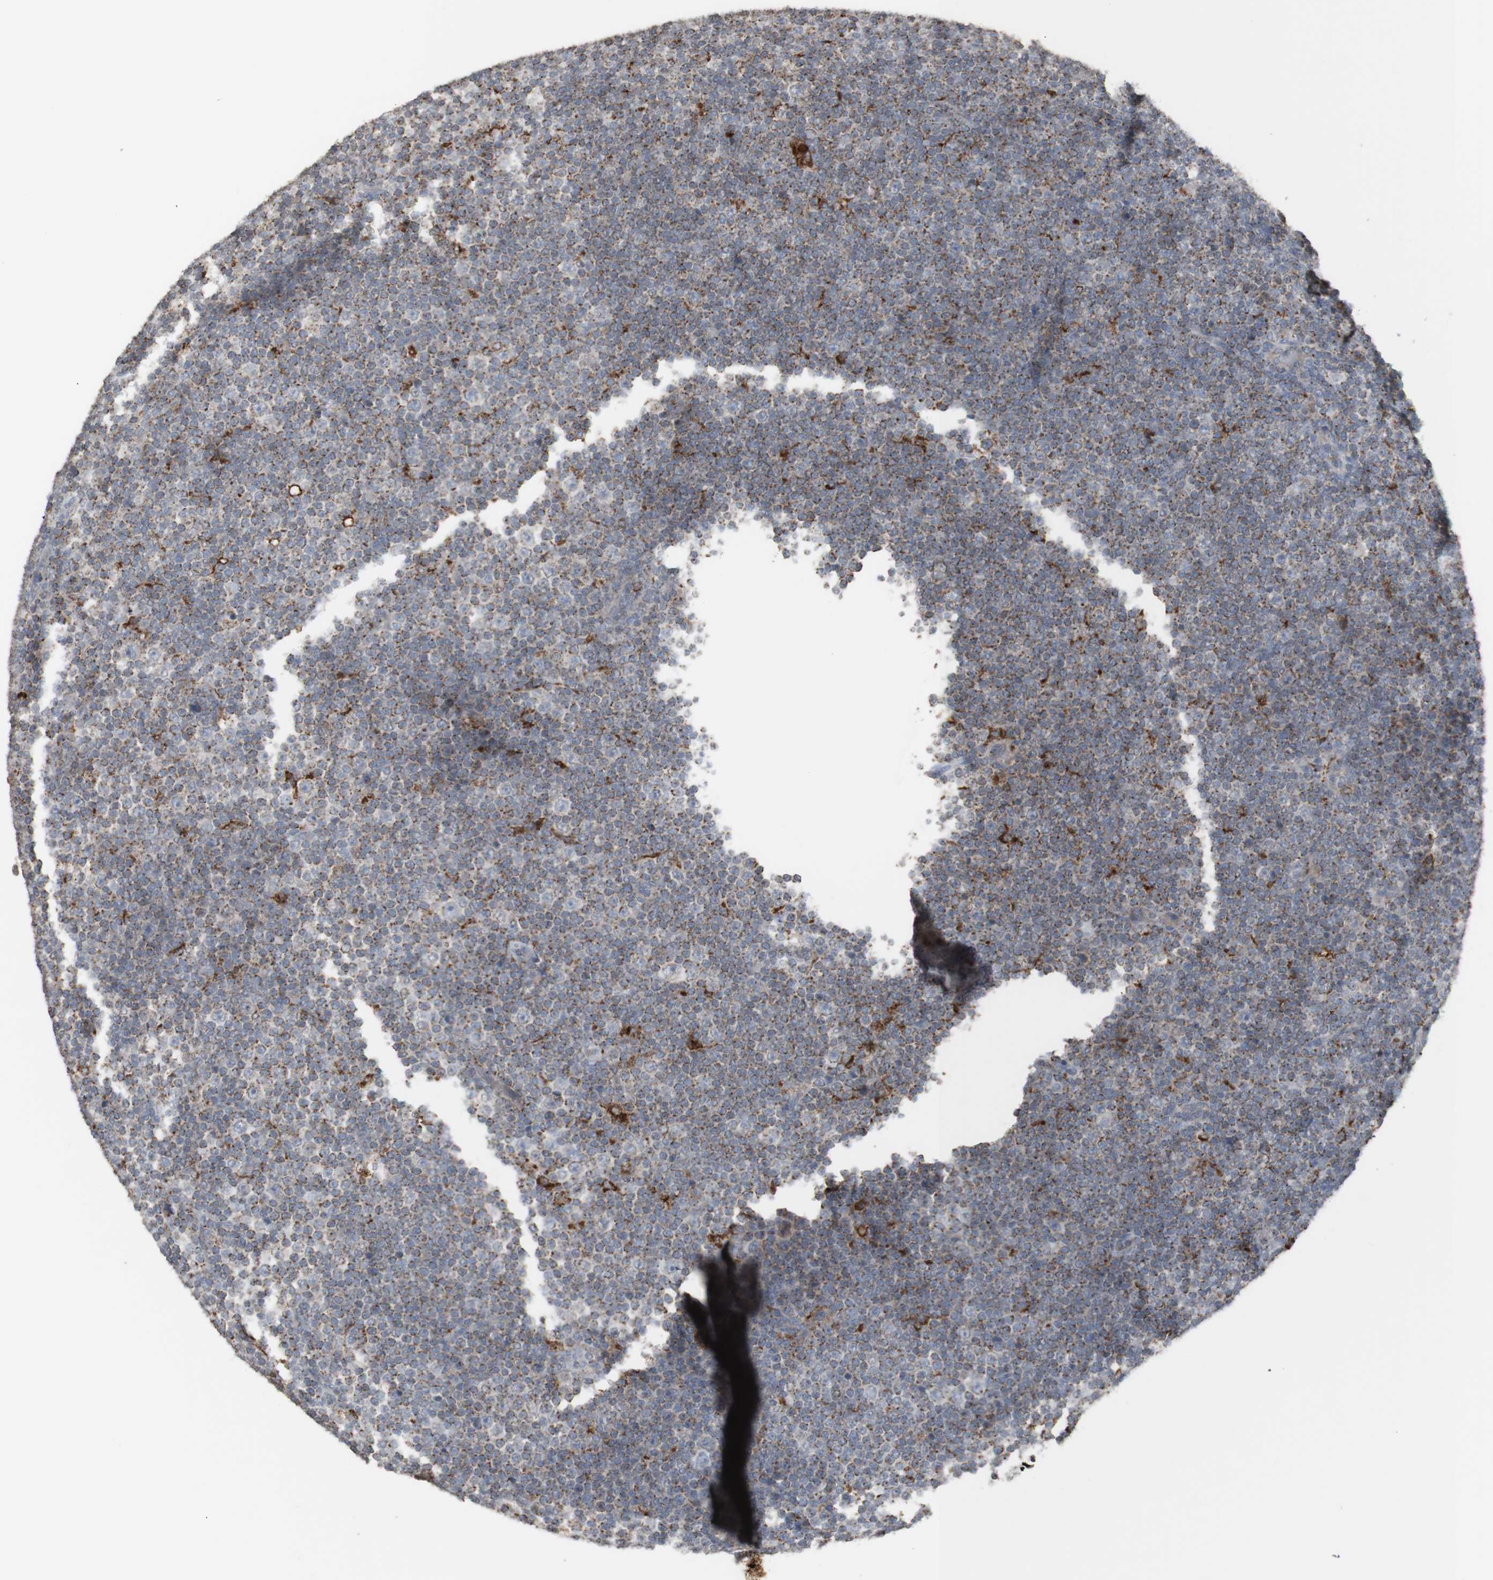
{"staining": {"intensity": "moderate", "quantity": ">75%", "location": "cytoplasmic/membranous"}, "tissue": "lymphoma", "cell_type": "Tumor cells", "image_type": "cancer", "snomed": [{"axis": "morphology", "description": "Malignant lymphoma, non-Hodgkin's type, Low grade"}, {"axis": "topography", "description": "Lymph node"}], "caption": "Moderate cytoplasmic/membranous positivity for a protein is present in approximately >75% of tumor cells of lymphoma using immunohistochemistry (IHC).", "gene": "ATP6V1E1", "patient": {"sex": "female", "age": 67}}